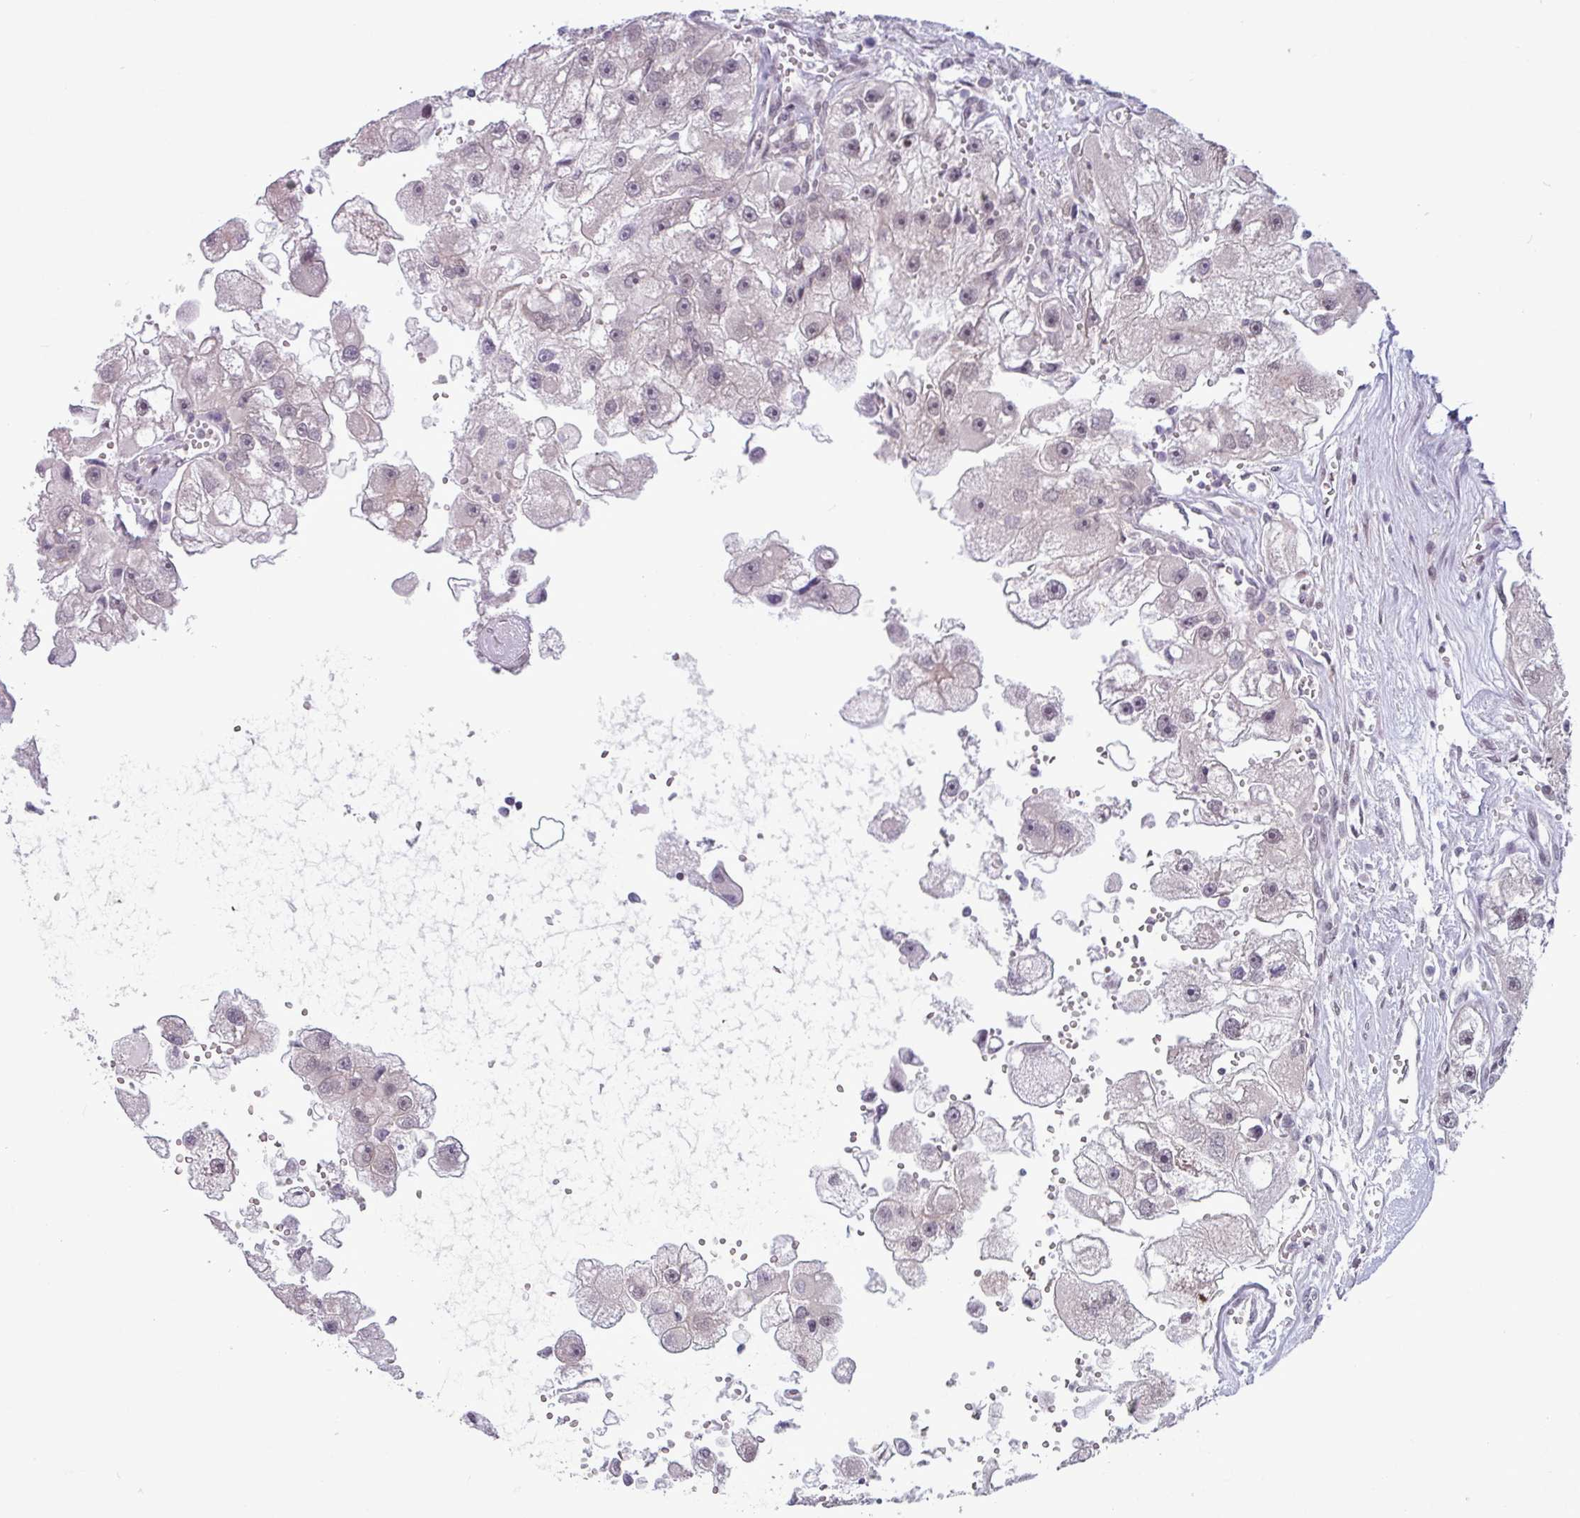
{"staining": {"intensity": "weak", "quantity": "<25%", "location": "nuclear"}, "tissue": "renal cancer", "cell_type": "Tumor cells", "image_type": "cancer", "snomed": [{"axis": "morphology", "description": "Adenocarcinoma, NOS"}, {"axis": "topography", "description": "Kidney"}], "caption": "The immunohistochemistry (IHC) micrograph has no significant expression in tumor cells of renal cancer tissue.", "gene": "NOTCH2", "patient": {"sex": "male", "age": 63}}